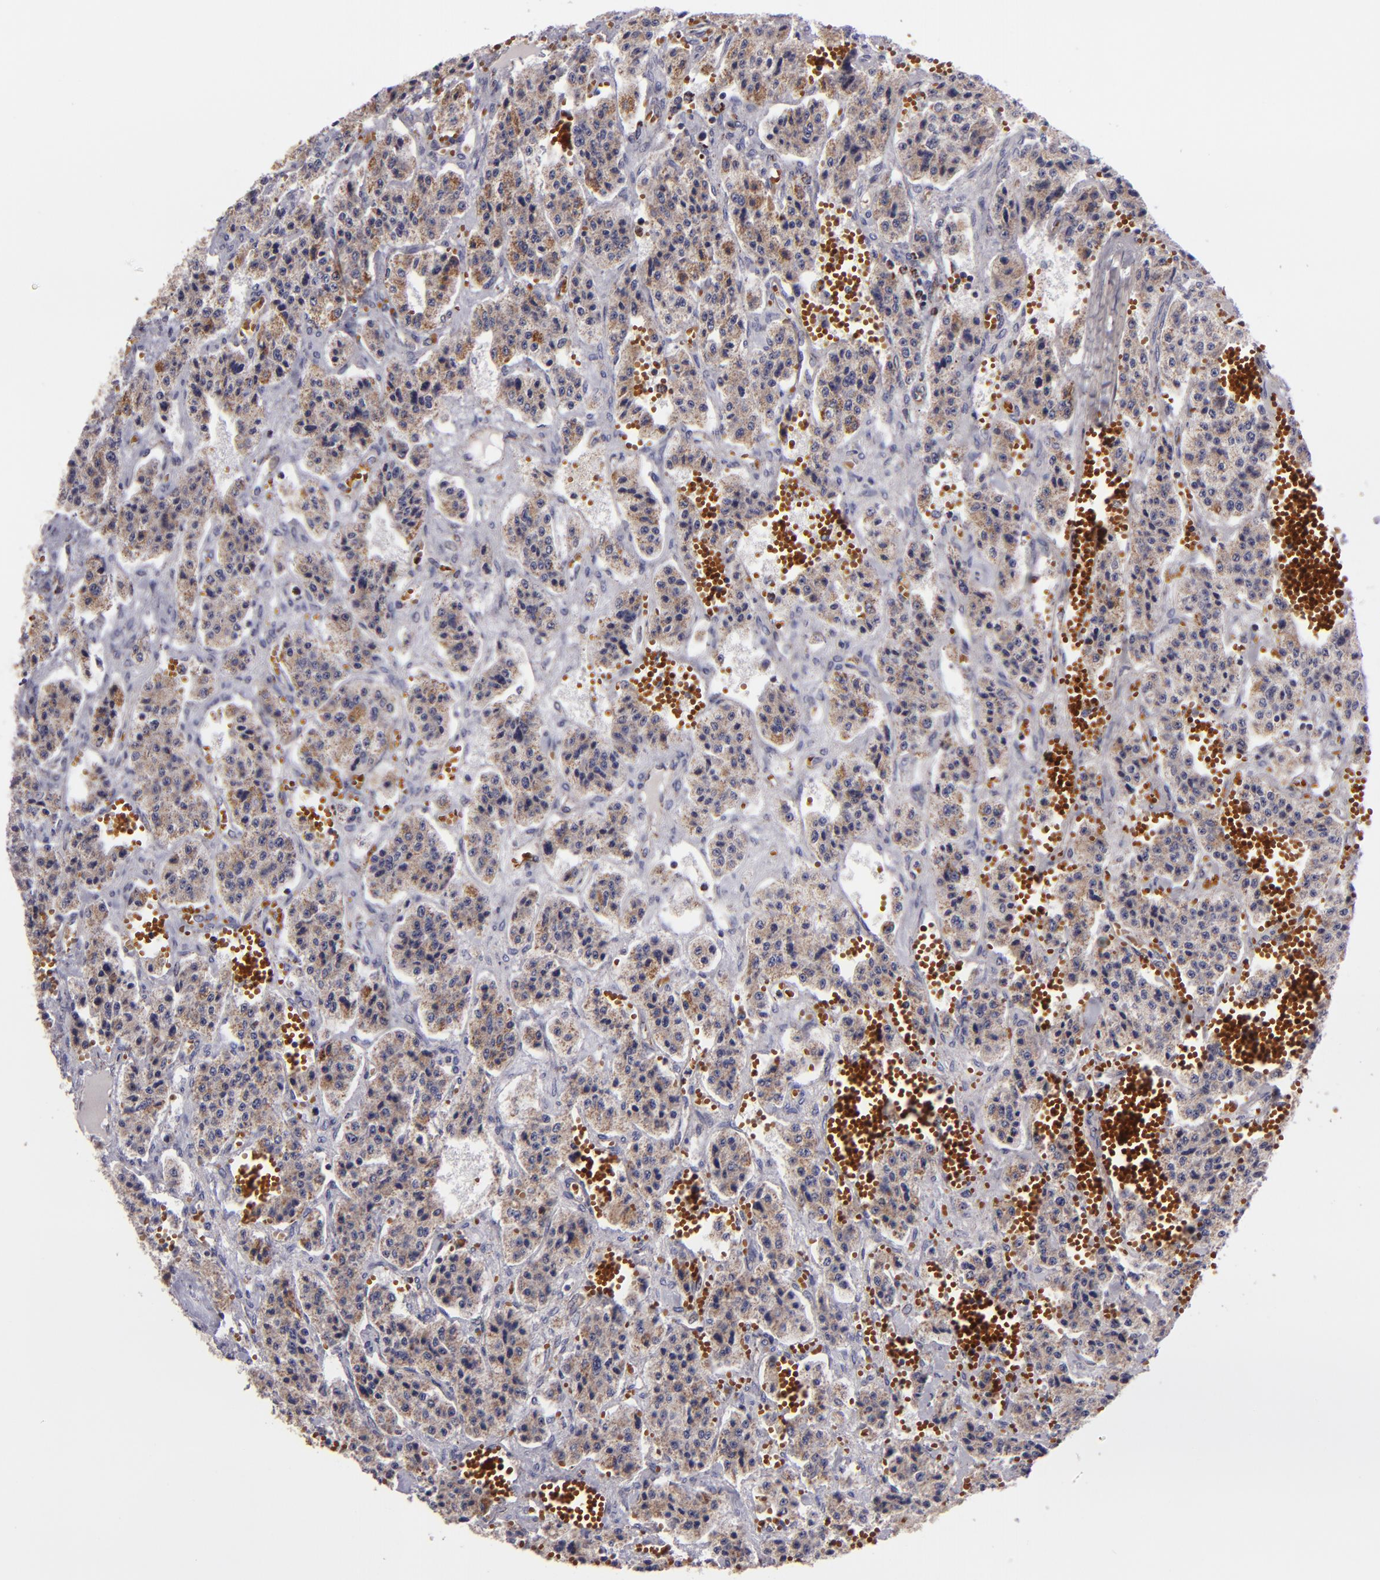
{"staining": {"intensity": "moderate", "quantity": ">75%", "location": "cytoplasmic/membranous"}, "tissue": "carcinoid", "cell_type": "Tumor cells", "image_type": "cancer", "snomed": [{"axis": "morphology", "description": "Carcinoid, malignant, NOS"}, {"axis": "topography", "description": "Small intestine"}], "caption": "IHC staining of carcinoid, which displays medium levels of moderate cytoplasmic/membranous expression in about >75% of tumor cells indicating moderate cytoplasmic/membranous protein expression. The staining was performed using DAB (3,3'-diaminobenzidine) (brown) for protein detection and nuclei were counterstained in hematoxylin (blue).", "gene": "HSPD1", "patient": {"sex": "male", "age": 52}}